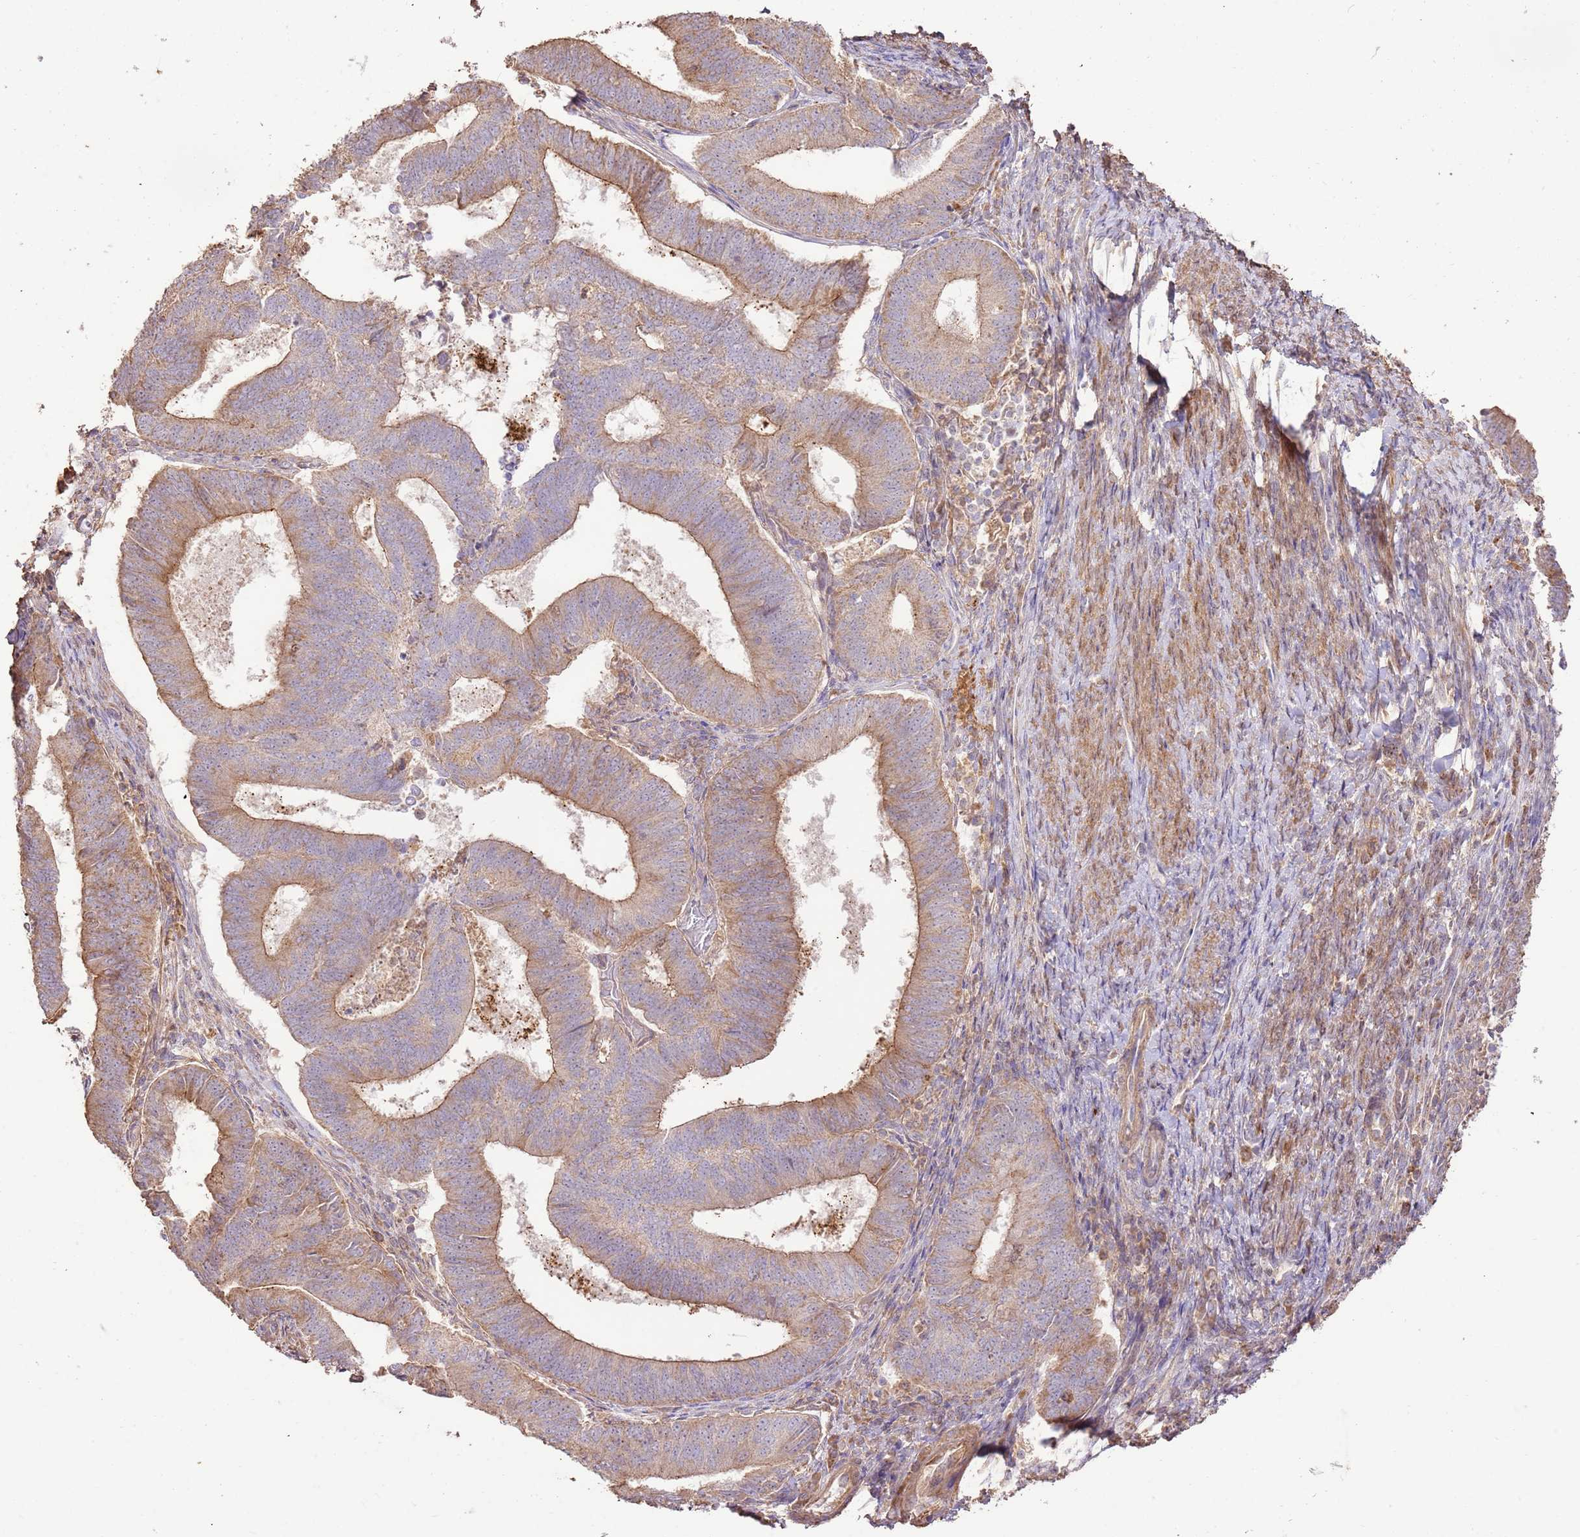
{"staining": {"intensity": "moderate", "quantity": "25%-75%", "location": "cytoplasmic/membranous"}, "tissue": "endometrial cancer", "cell_type": "Tumor cells", "image_type": "cancer", "snomed": [{"axis": "morphology", "description": "Adenocarcinoma, NOS"}, {"axis": "topography", "description": "Endometrium"}], "caption": "Human endometrial cancer (adenocarcinoma) stained with a brown dye exhibits moderate cytoplasmic/membranous positive expression in approximately 25%-75% of tumor cells.", "gene": "CEP55", "patient": {"sex": "female", "age": 70}}